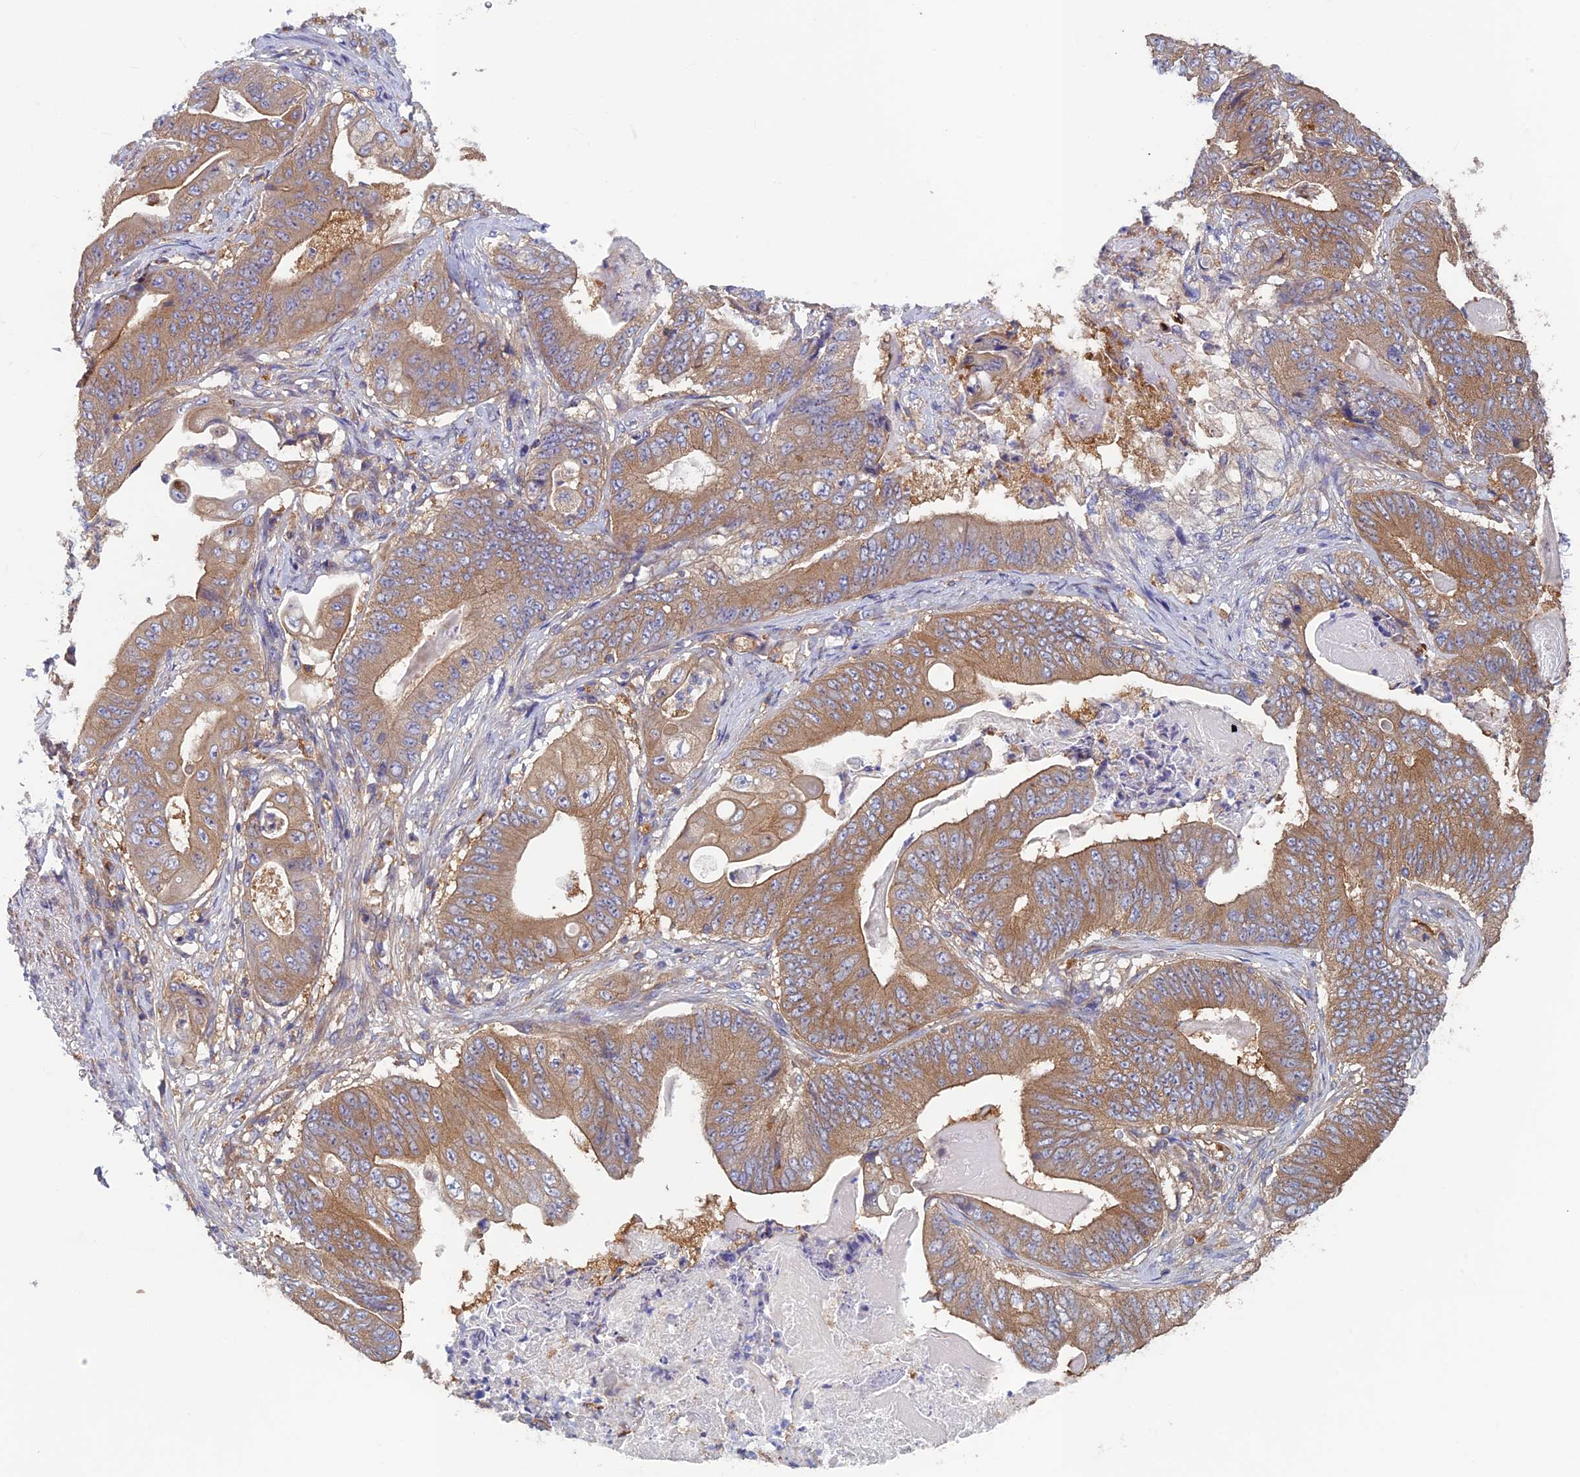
{"staining": {"intensity": "moderate", "quantity": ">75%", "location": "cytoplasmic/membranous"}, "tissue": "stomach cancer", "cell_type": "Tumor cells", "image_type": "cancer", "snomed": [{"axis": "morphology", "description": "Adenocarcinoma, NOS"}, {"axis": "topography", "description": "Stomach"}], "caption": "High-power microscopy captured an immunohistochemistry image of stomach cancer (adenocarcinoma), revealing moderate cytoplasmic/membranous expression in about >75% of tumor cells.", "gene": "DNM1L", "patient": {"sex": "female", "age": 73}}